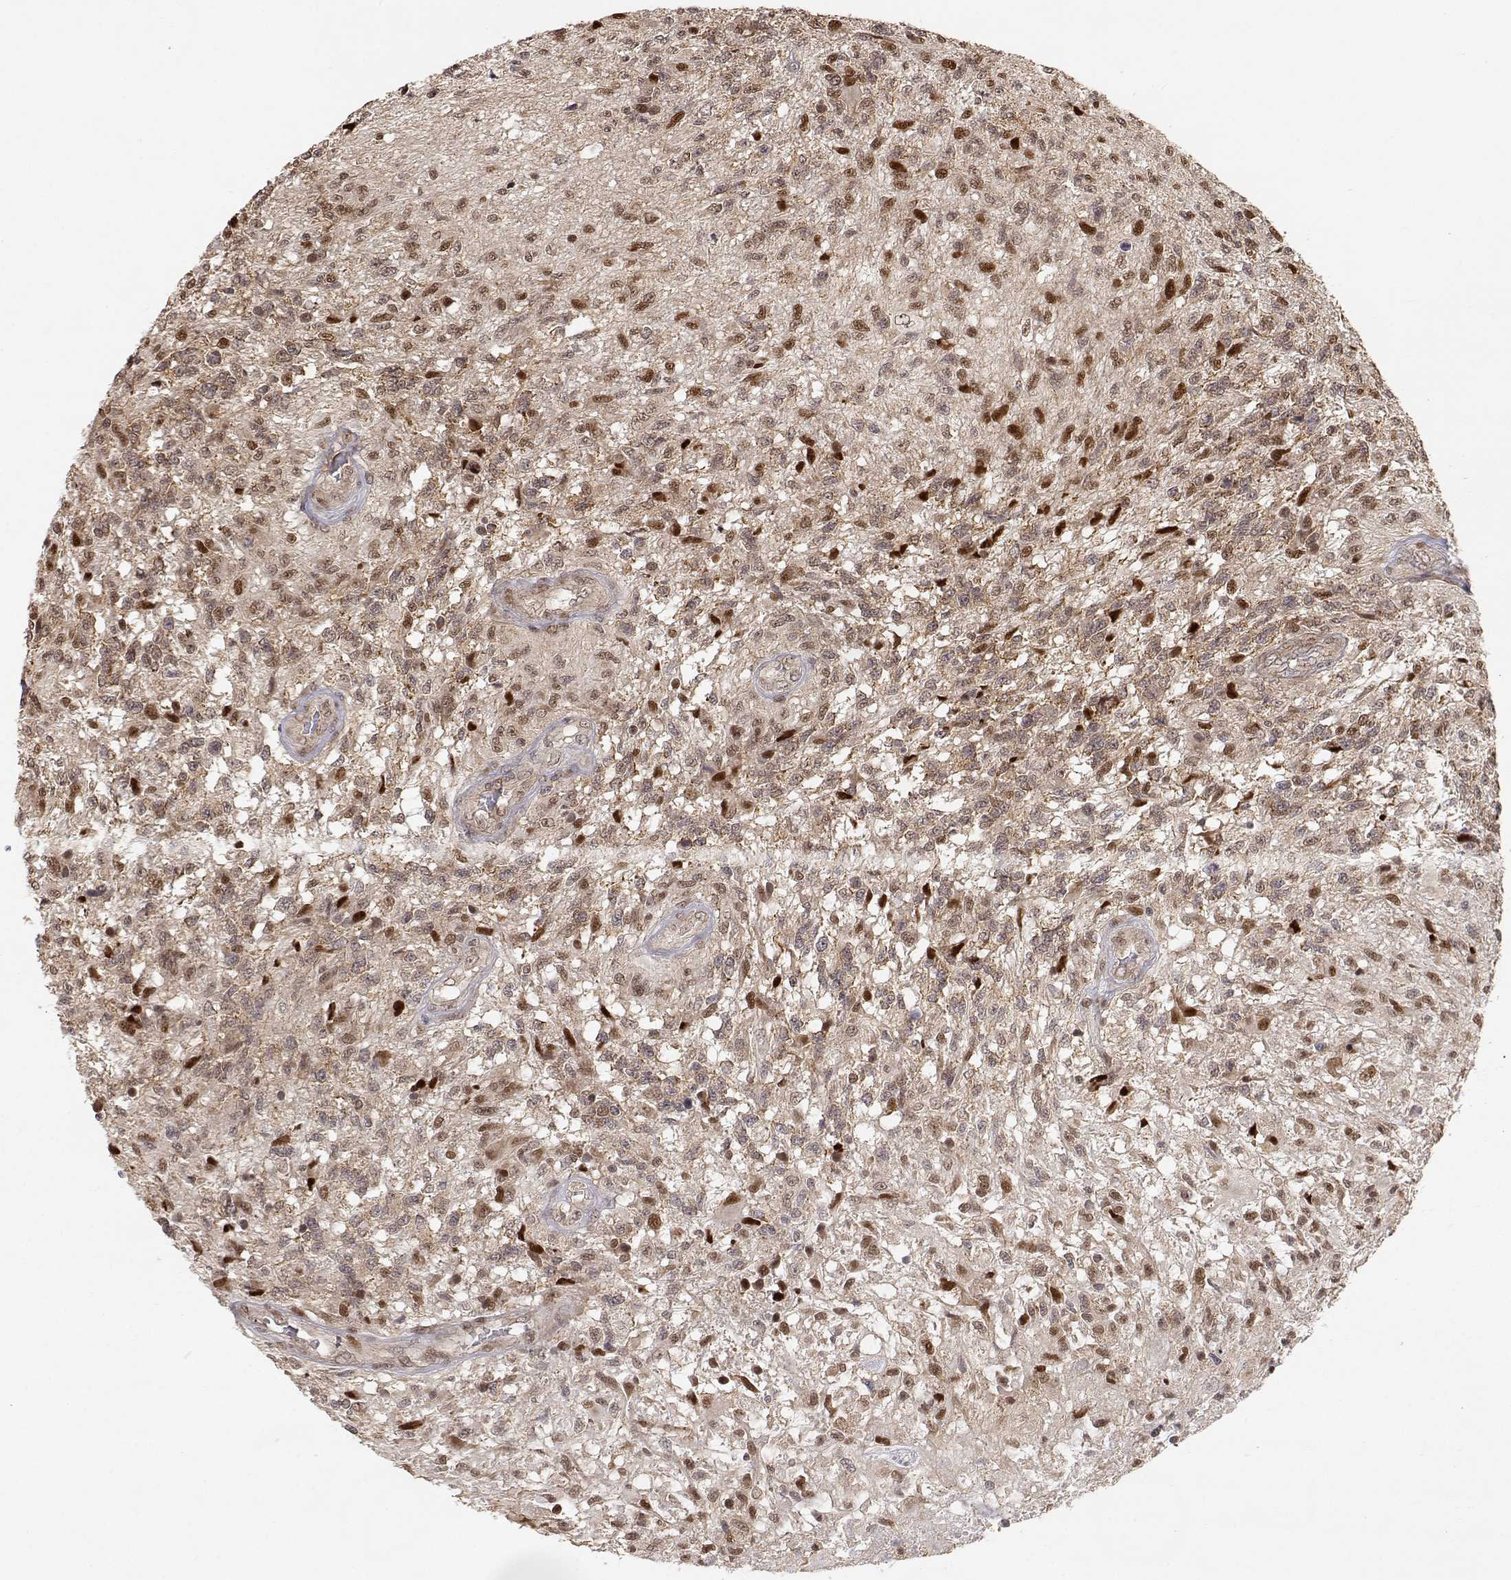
{"staining": {"intensity": "moderate", "quantity": ">75%", "location": "cytoplasmic/membranous,nuclear"}, "tissue": "glioma", "cell_type": "Tumor cells", "image_type": "cancer", "snomed": [{"axis": "morphology", "description": "Glioma, malignant, High grade"}, {"axis": "topography", "description": "Brain"}], "caption": "Brown immunohistochemical staining in high-grade glioma (malignant) demonstrates moderate cytoplasmic/membranous and nuclear positivity in about >75% of tumor cells.", "gene": "BRCA1", "patient": {"sex": "male", "age": 56}}